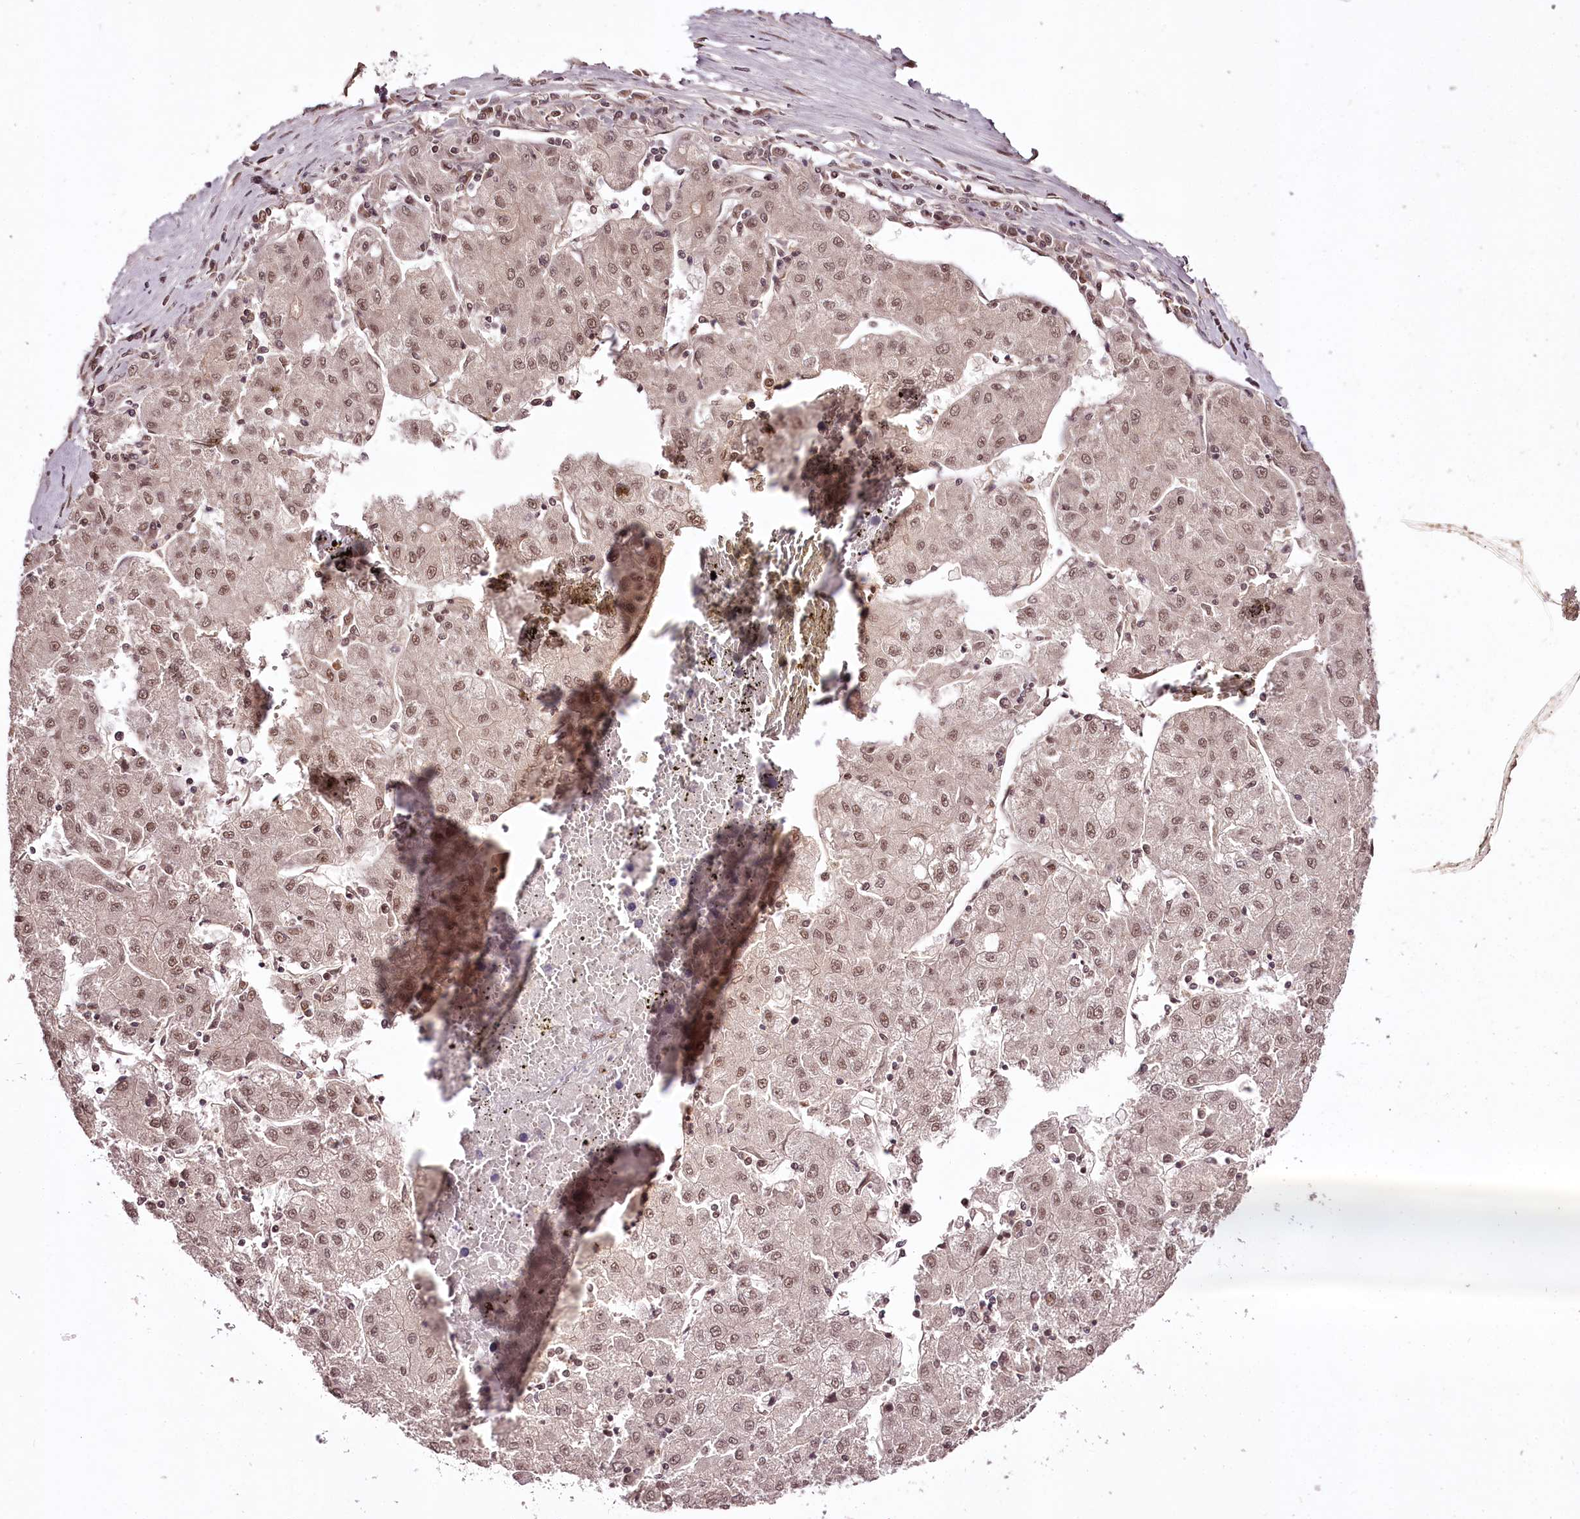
{"staining": {"intensity": "moderate", "quantity": ">75%", "location": "nuclear"}, "tissue": "liver cancer", "cell_type": "Tumor cells", "image_type": "cancer", "snomed": [{"axis": "morphology", "description": "Carcinoma, Hepatocellular, NOS"}, {"axis": "topography", "description": "Liver"}], "caption": "This image shows liver cancer stained with IHC to label a protein in brown. The nuclear of tumor cells show moderate positivity for the protein. Nuclei are counter-stained blue.", "gene": "TTC33", "patient": {"sex": "male", "age": 72}}